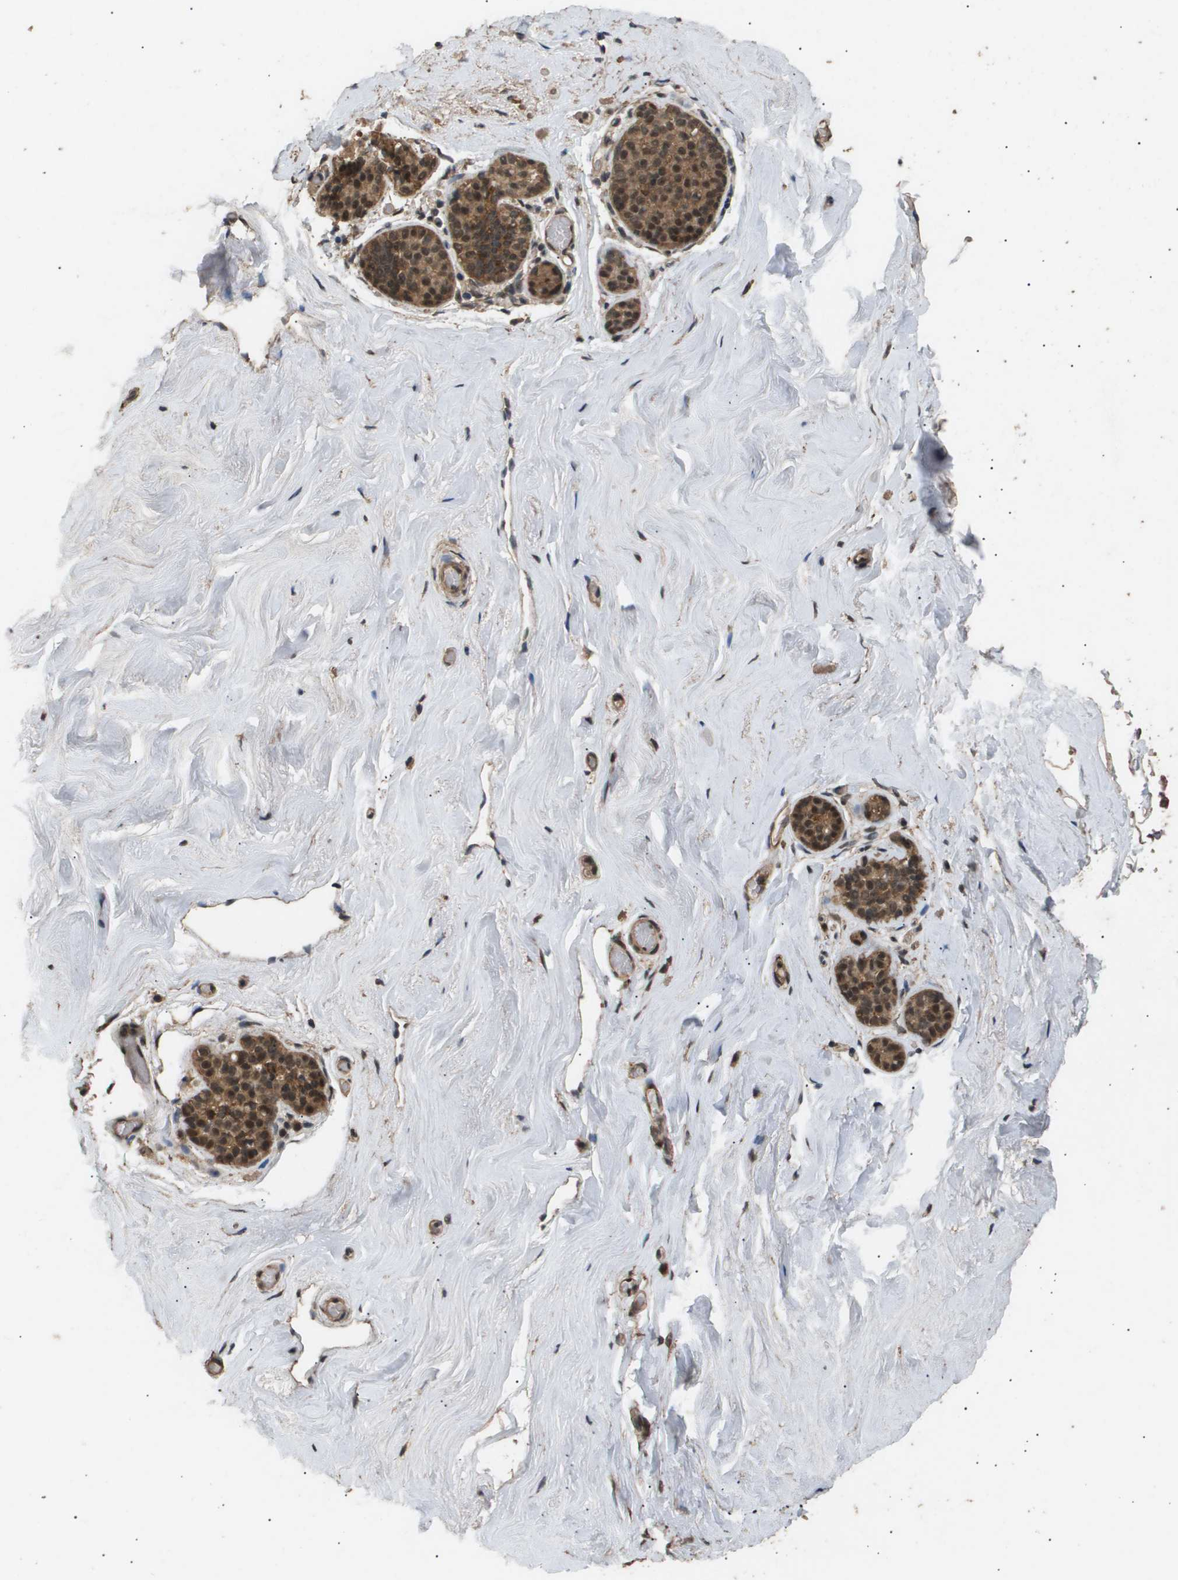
{"staining": {"intensity": "moderate", "quantity": ">75%", "location": "cytoplasmic/membranous,nuclear"}, "tissue": "breast", "cell_type": "Adipocytes", "image_type": "normal", "snomed": [{"axis": "morphology", "description": "Normal tissue, NOS"}, {"axis": "topography", "description": "Breast"}], "caption": "Immunohistochemical staining of normal human breast reveals moderate cytoplasmic/membranous,nuclear protein positivity in approximately >75% of adipocytes. The staining was performed using DAB (3,3'-diaminobenzidine) to visualize the protein expression in brown, while the nuclei were stained in blue with hematoxylin (Magnification: 20x).", "gene": "ING1", "patient": {"sex": "female", "age": 75}}